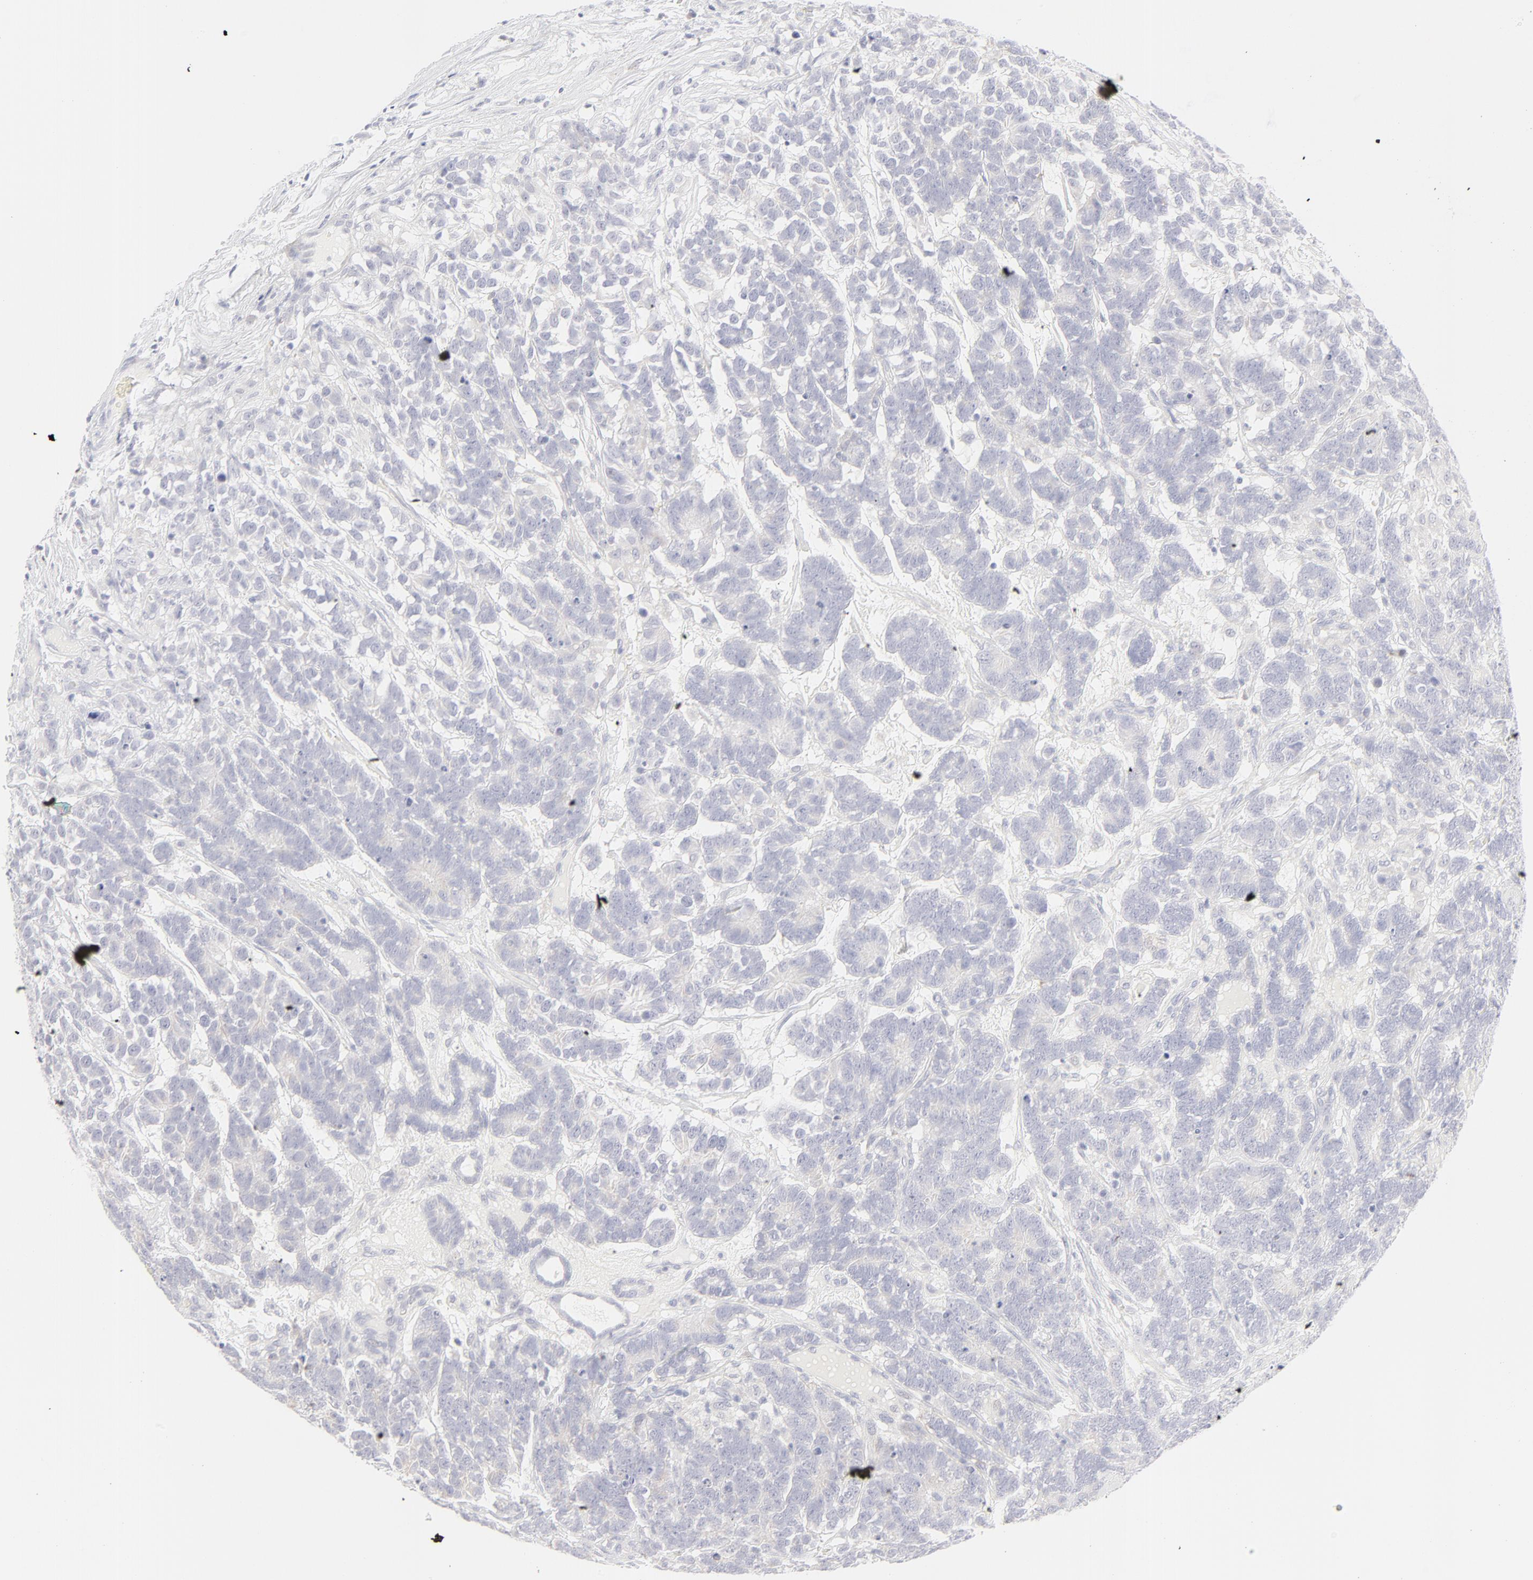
{"staining": {"intensity": "negative", "quantity": "none", "location": "none"}, "tissue": "testis cancer", "cell_type": "Tumor cells", "image_type": "cancer", "snomed": [{"axis": "morphology", "description": "Carcinoma, Embryonal, NOS"}, {"axis": "topography", "description": "Testis"}], "caption": "Immunohistochemical staining of testis embryonal carcinoma demonstrates no significant staining in tumor cells.", "gene": "NPNT", "patient": {"sex": "male", "age": 26}}